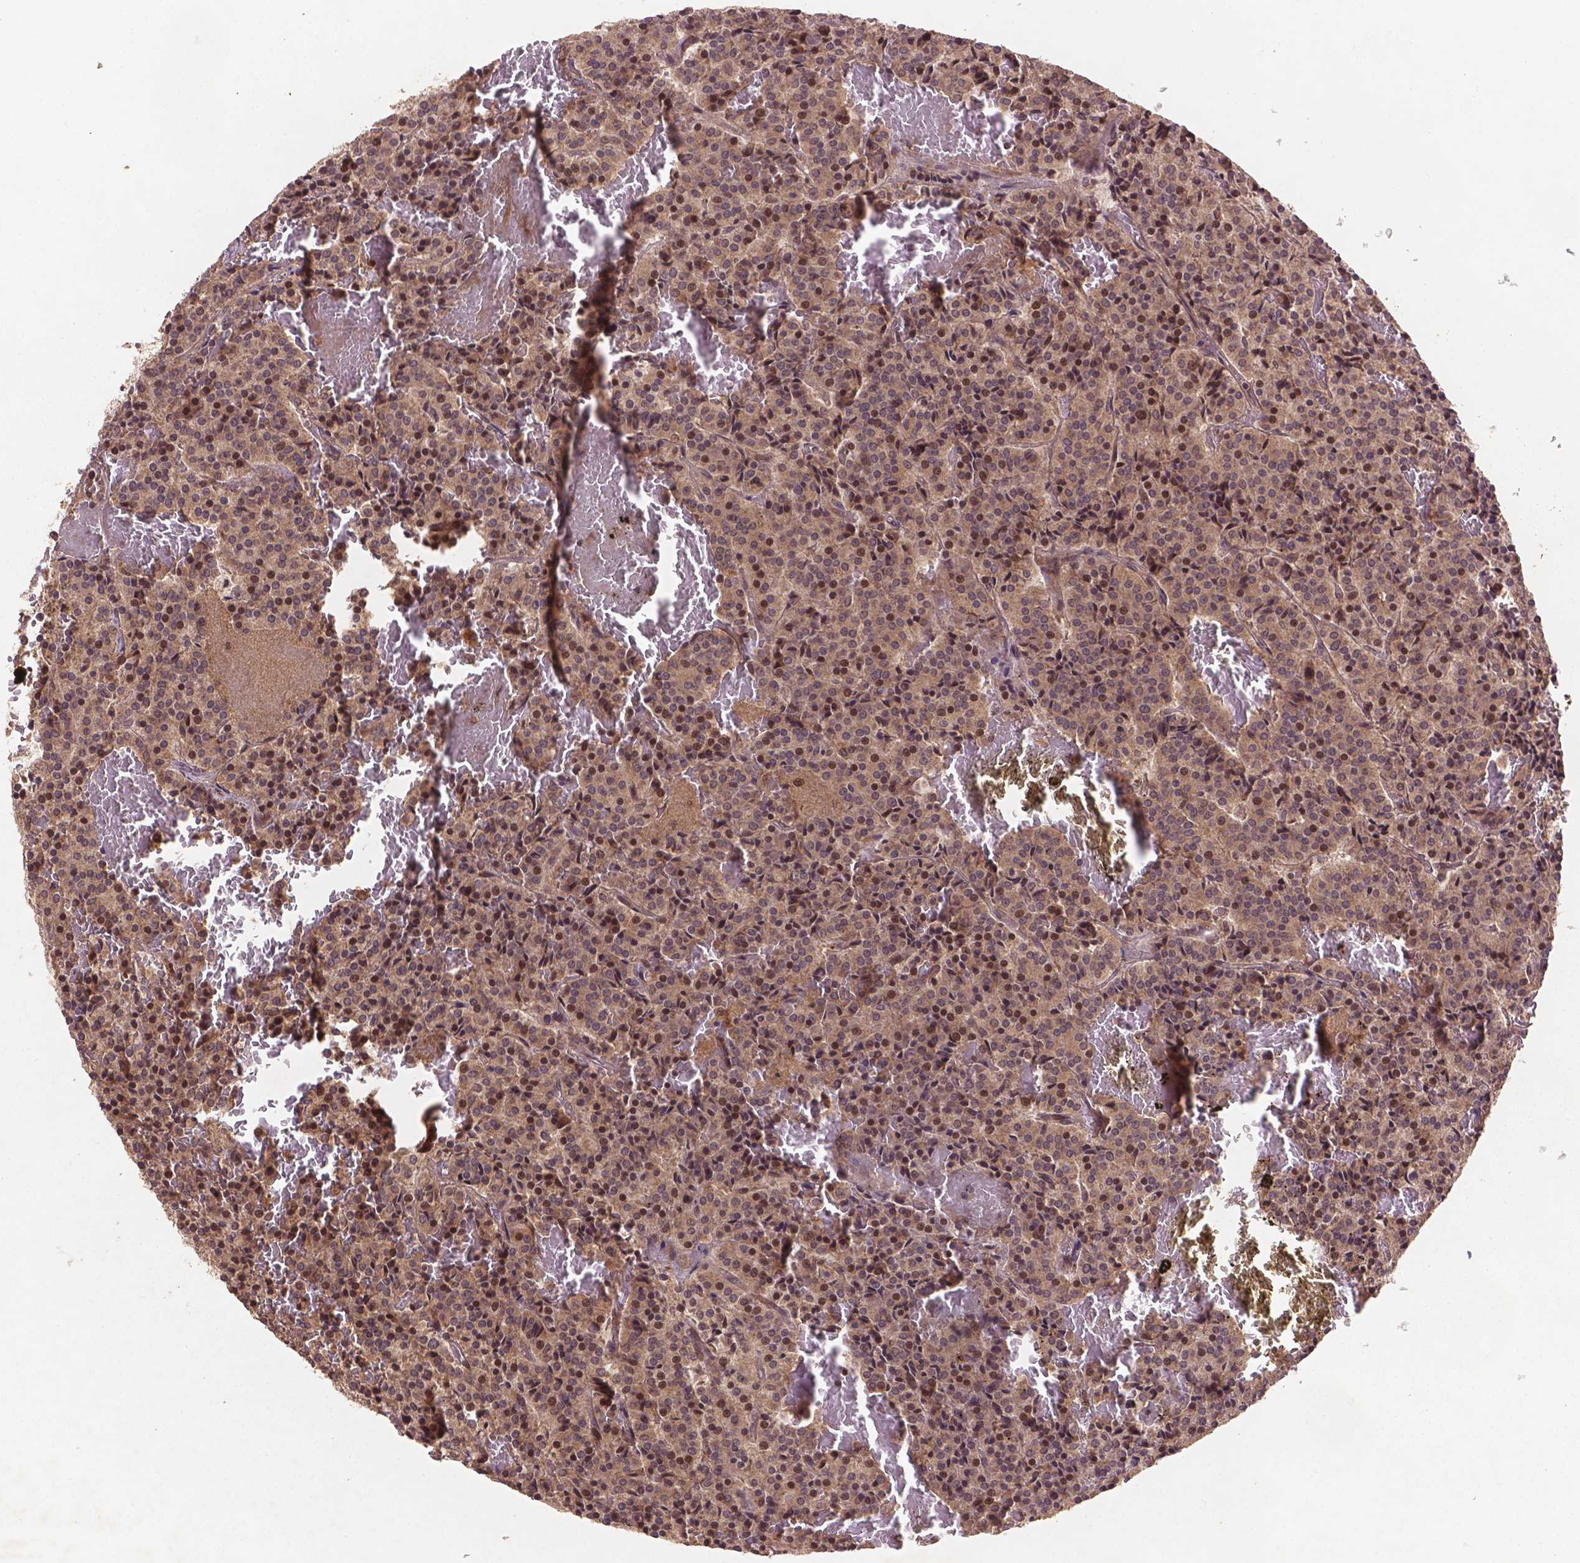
{"staining": {"intensity": "moderate", "quantity": ">75%", "location": "cytoplasmic/membranous,nuclear"}, "tissue": "carcinoid", "cell_type": "Tumor cells", "image_type": "cancer", "snomed": [{"axis": "morphology", "description": "Carcinoid, malignant, NOS"}, {"axis": "topography", "description": "Lung"}], "caption": "High-power microscopy captured an IHC micrograph of carcinoid, revealing moderate cytoplasmic/membranous and nuclear expression in approximately >75% of tumor cells. (Stains: DAB in brown, nuclei in blue, Microscopy: brightfield microscopy at high magnification).", "gene": "NIPAL2", "patient": {"sex": "male", "age": 70}}